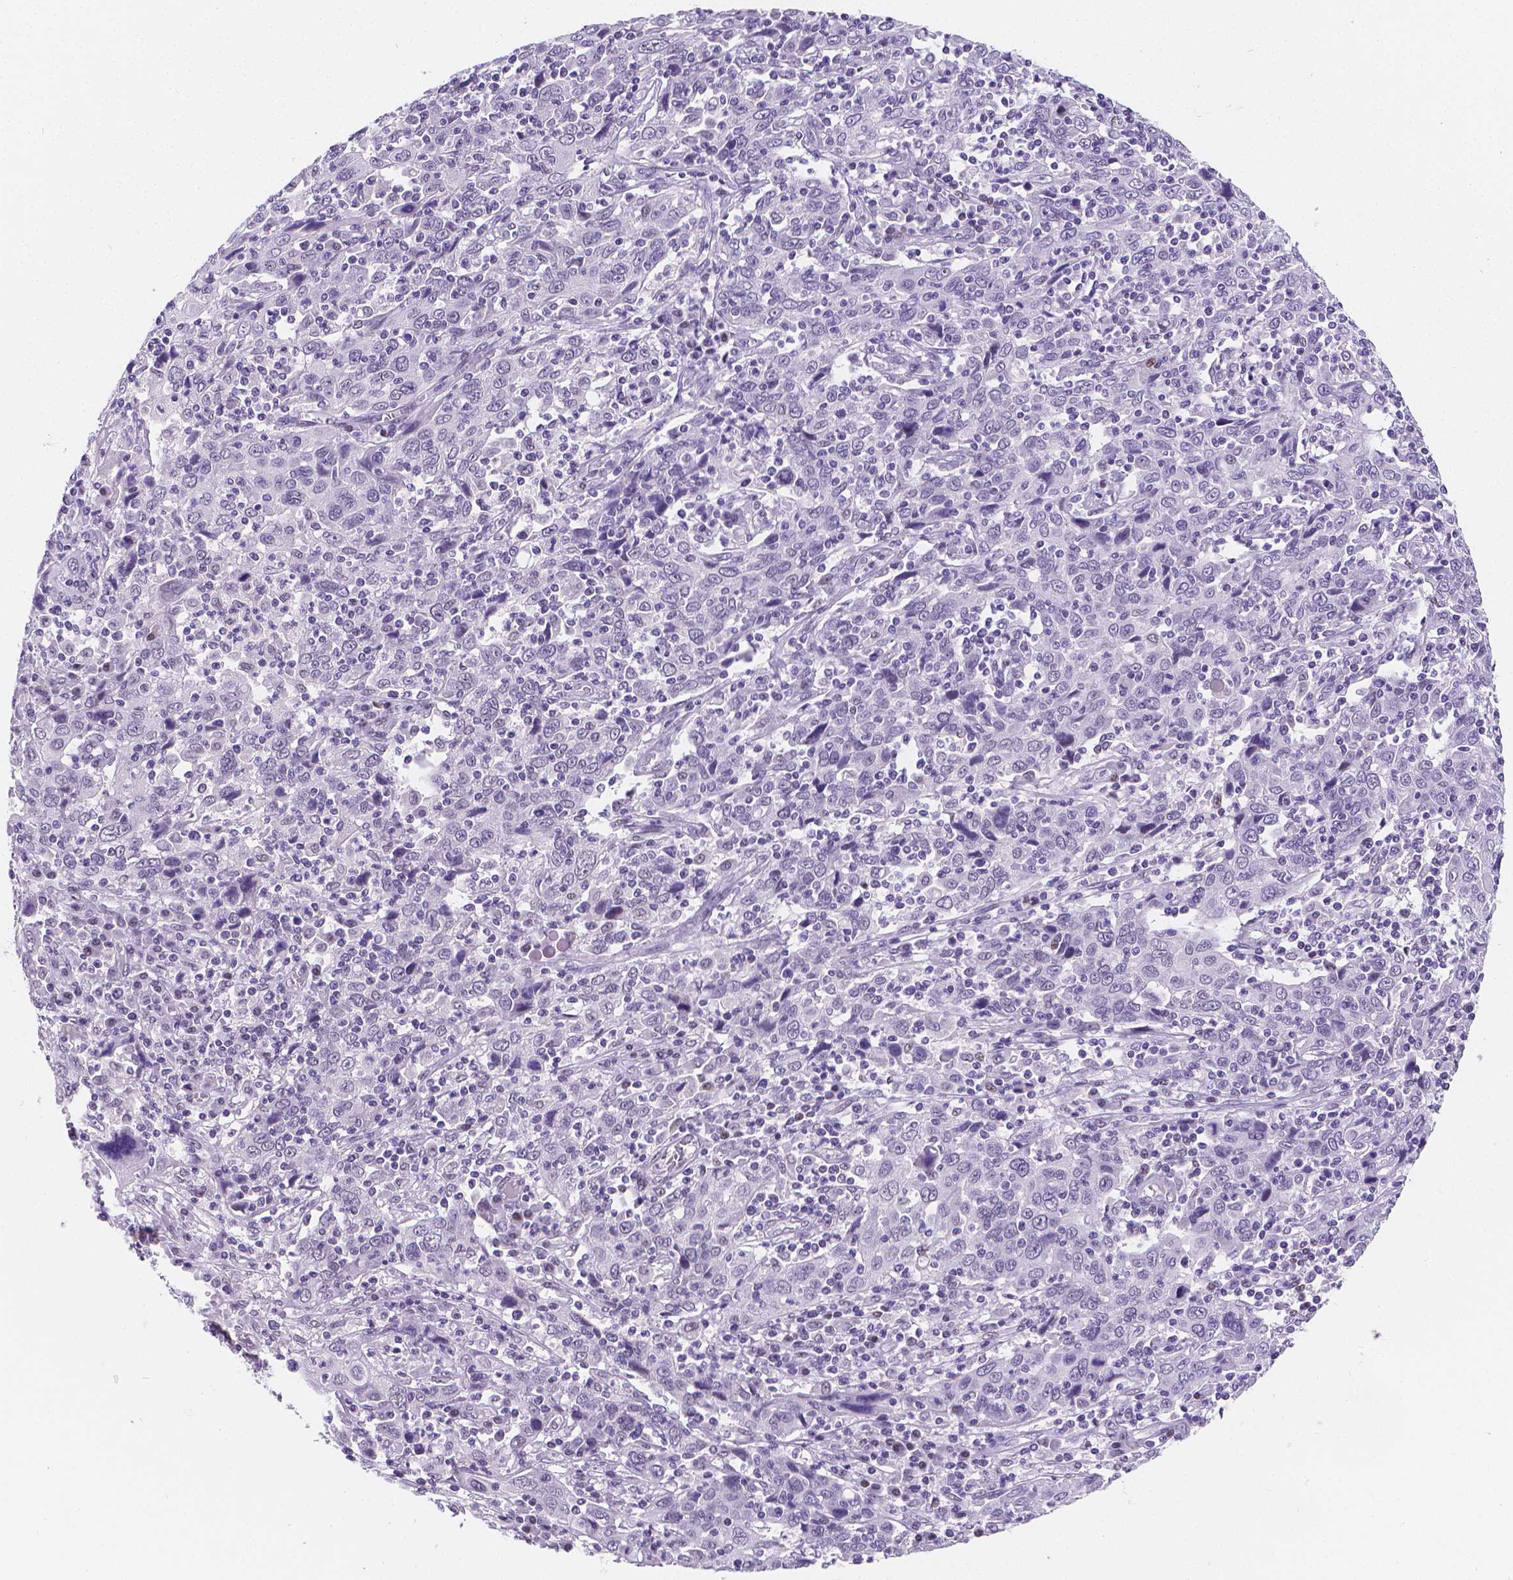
{"staining": {"intensity": "negative", "quantity": "none", "location": "none"}, "tissue": "cervical cancer", "cell_type": "Tumor cells", "image_type": "cancer", "snomed": [{"axis": "morphology", "description": "Squamous cell carcinoma, NOS"}, {"axis": "topography", "description": "Cervix"}], "caption": "Image shows no significant protein expression in tumor cells of squamous cell carcinoma (cervical). (Brightfield microscopy of DAB immunohistochemistry at high magnification).", "gene": "MEF2C", "patient": {"sex": "female", "age": 46}}